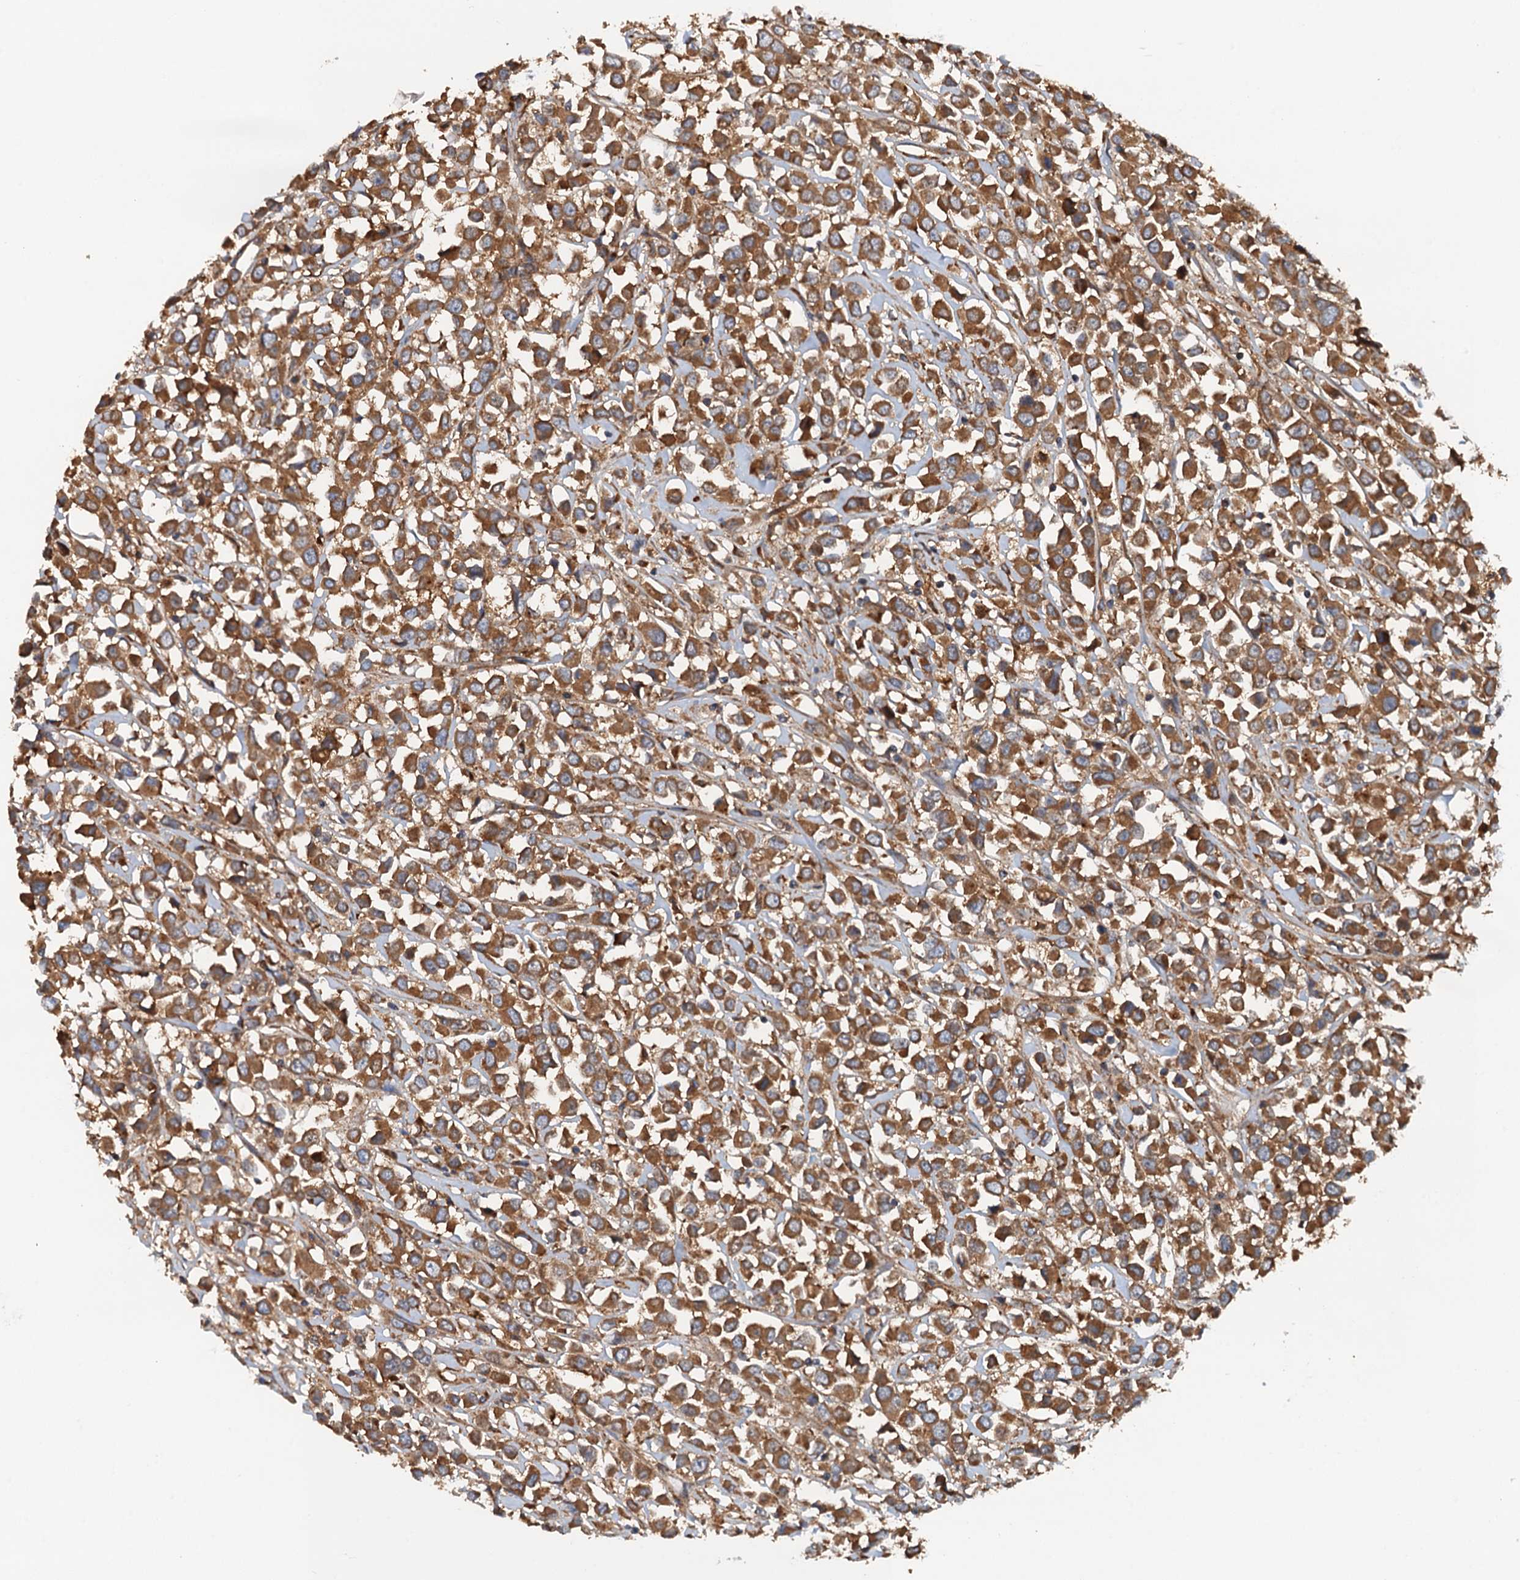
{"staining": {"intensity": "moderate", "quantity": ">75%", "location": "cytoplasmic/membranous"}, "tissue": "breast cancer", "cell_type": "Tumor cells", "image_type": "cancer", "snomed": [{"axis": "morphology", "description": "Duct carcinoma"}, {"axis": "topography", "description": "Breast"}], "caption": "This is an image of immunohistochemistry staining of infiltrating ductal carcinoma (breast), which shows moderate expression in the cytoplasmic/membranous of tumor cells.", "gene": "COG3", "patient": {"sex": "female", "age": 61}}